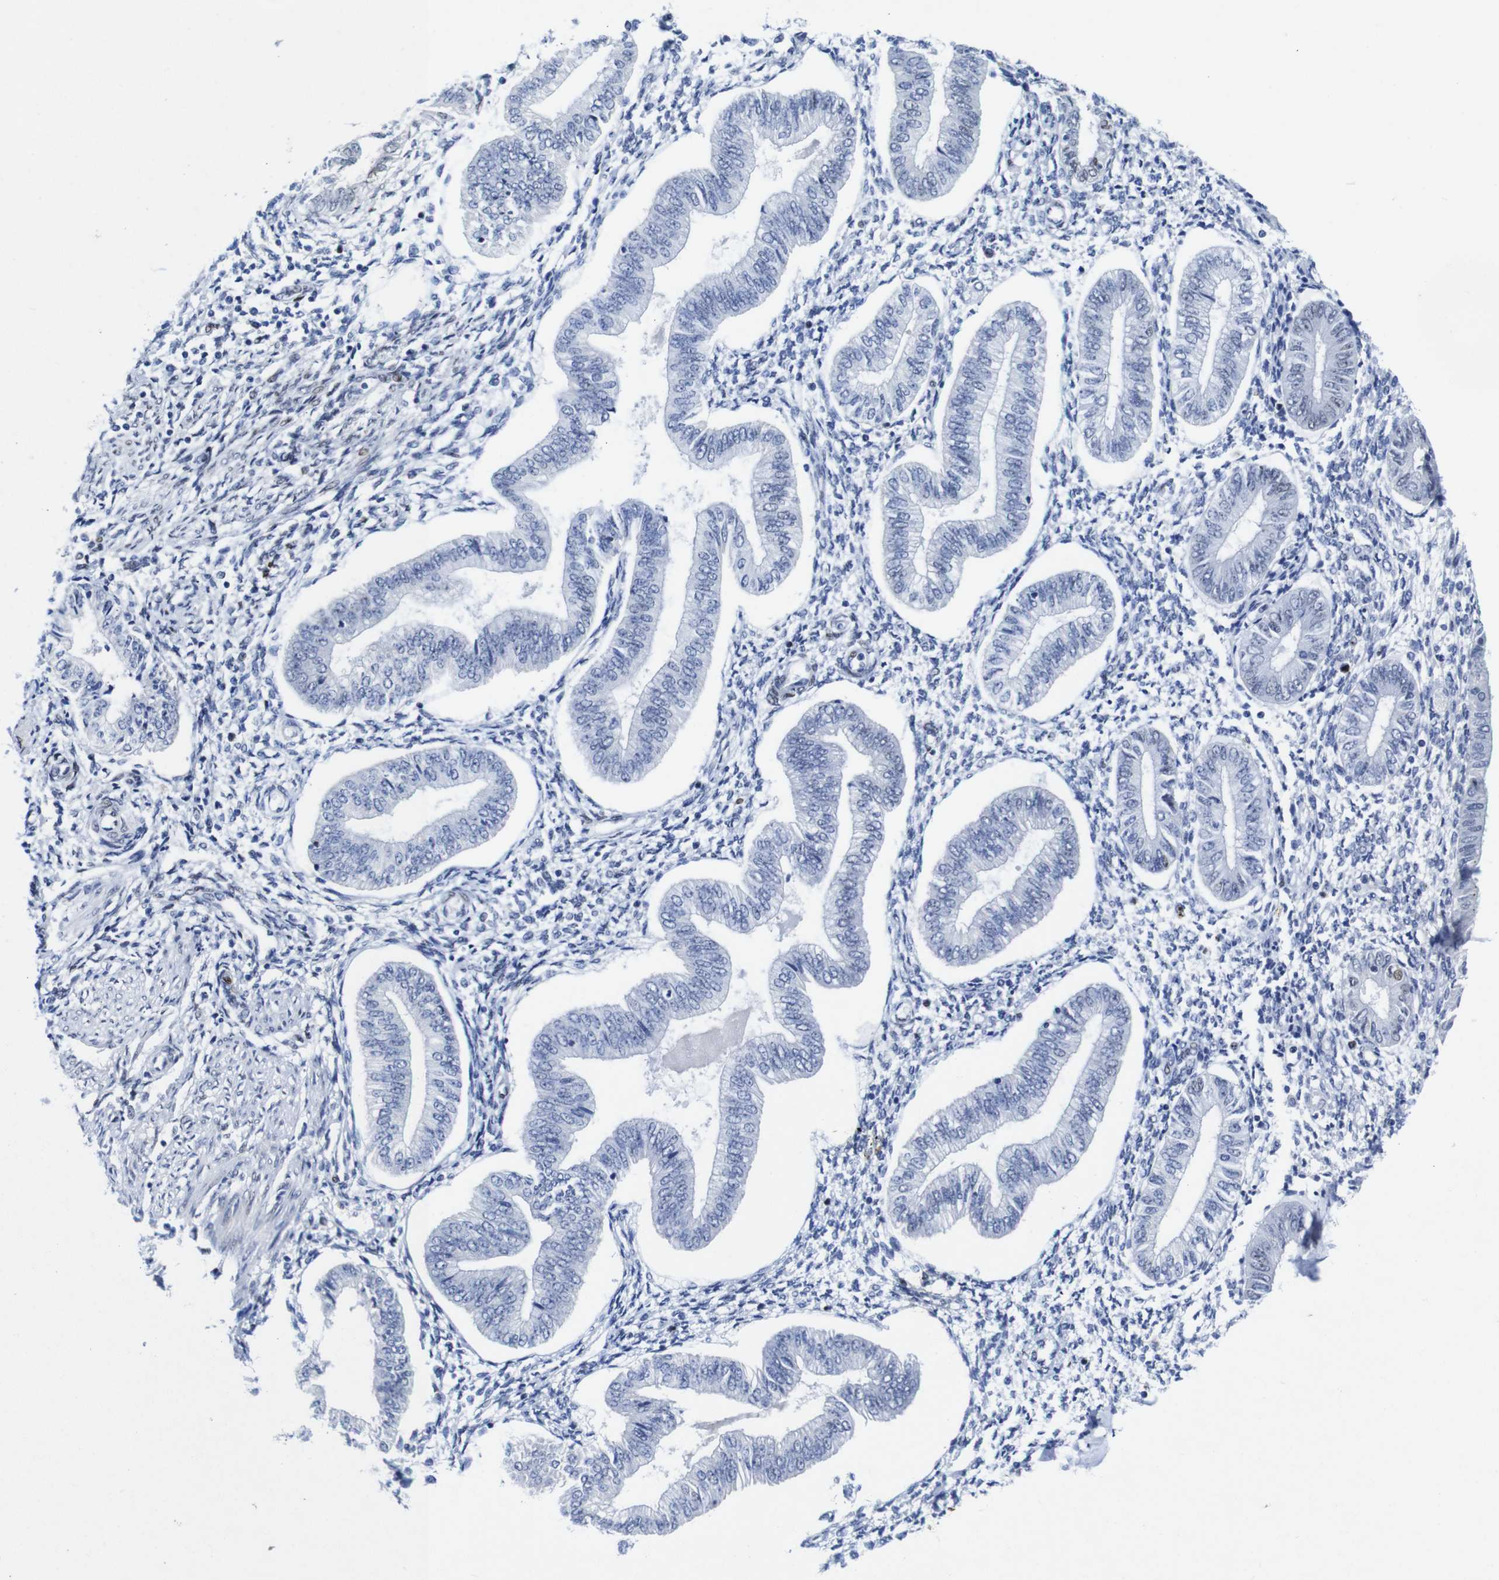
{"staining": {"intensity": "moderate", "quantity": "25%-75%", "location": "nuclear"}, "tissue": "endometrium", "cell_type": "Cells in endometrial stroma", "image_type": "normal", "snomed": [{"axis": "morphology", "description": "Normal tissue, NOS"}, {"axis": "topography", "description": "Endometrium"}], "caption": "Protein staining of normal endometrium shows moderate nuclear expression in approximately 25%-75% of cells in endometrial stroma. (Brightfield microscopy of DAB IHC at high magnification).", "gene": "FOSL2", "patient": {"sex": "female", "age": 50}}